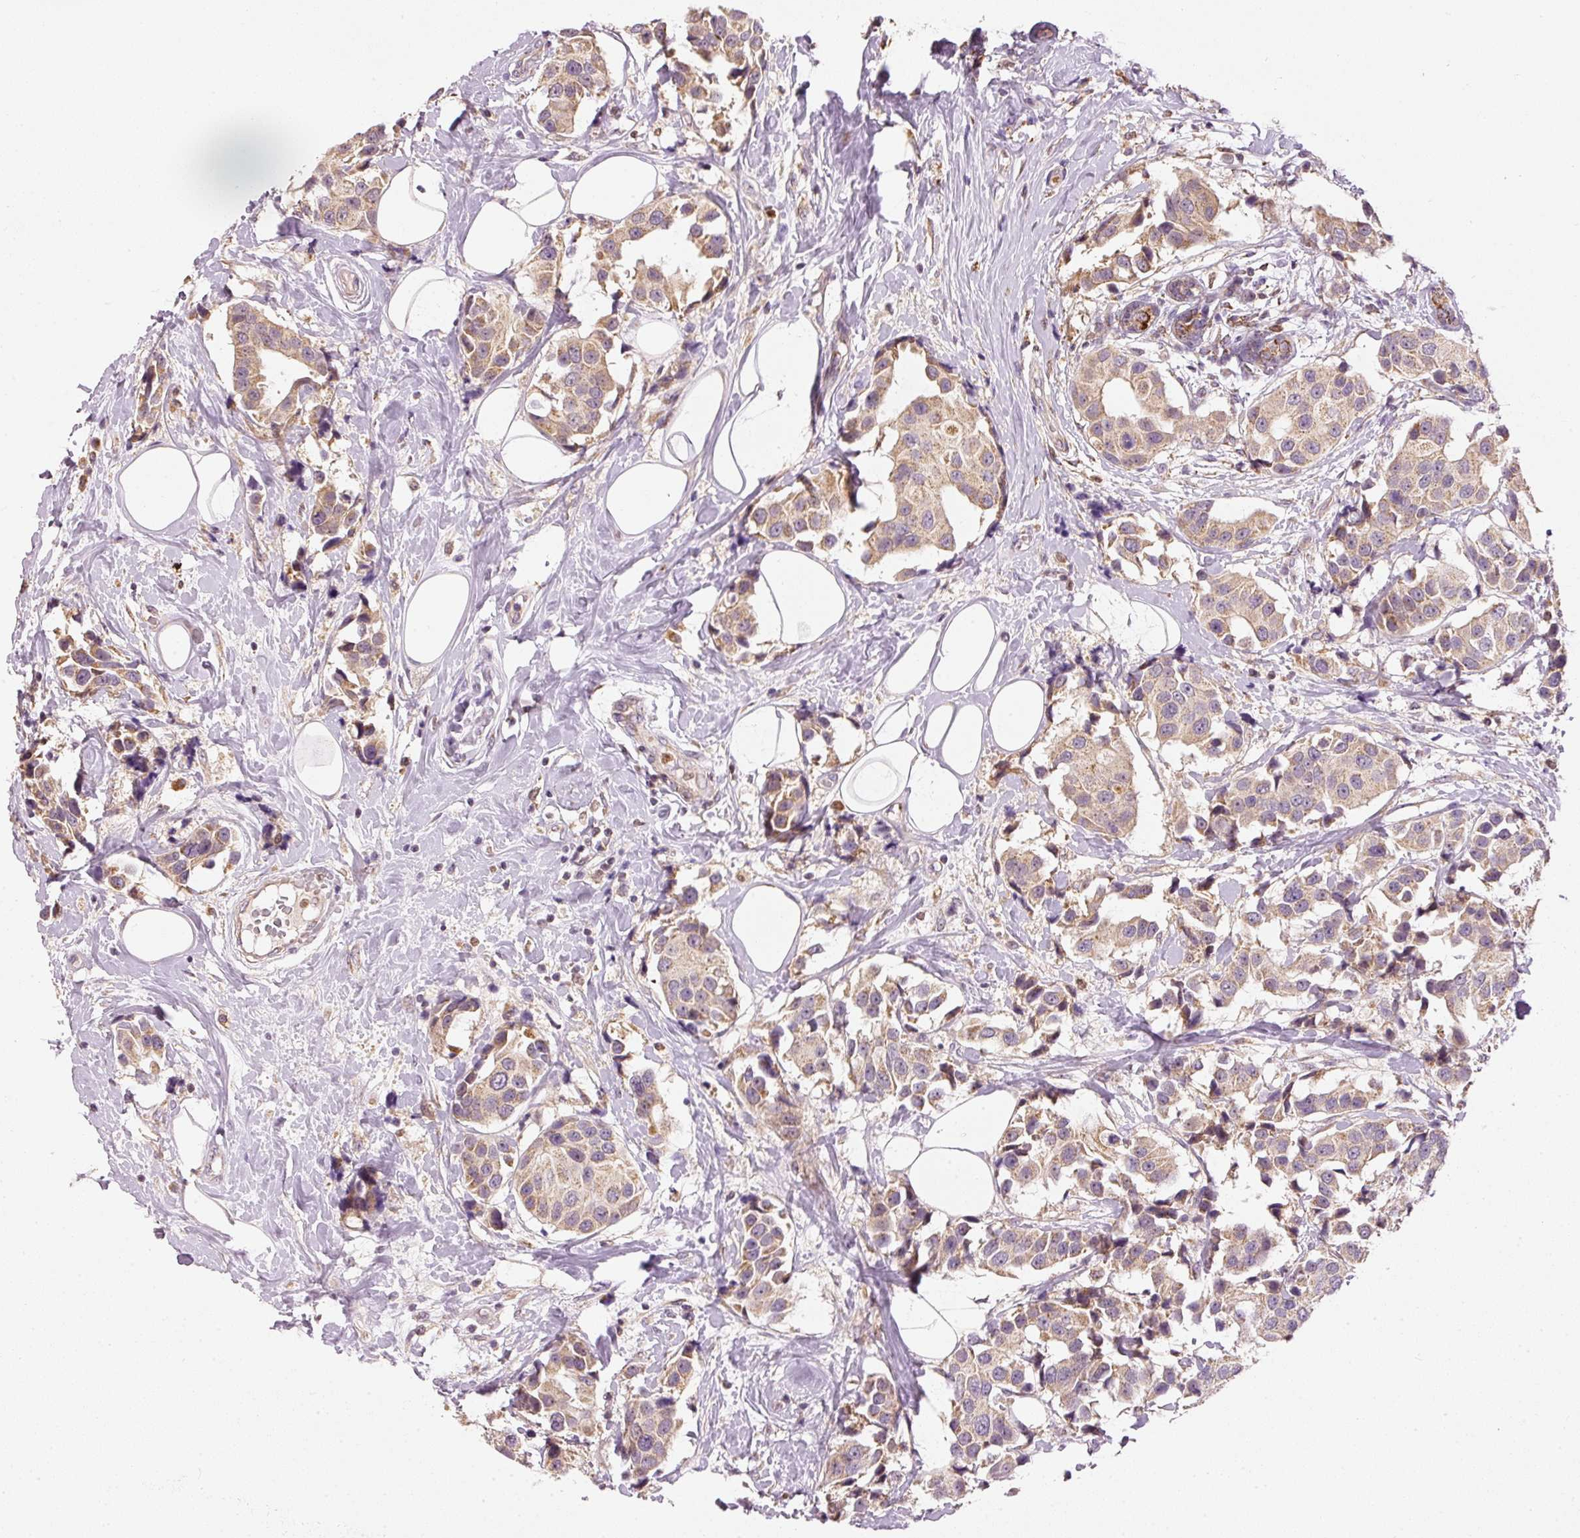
{"staining": {"intensity": "weak", "quantity": ">75%", "location": "cytoplasmic/membranous"}, "tissue": "breast cancer", "cell_type": "Tumor cells", "image_type": "cancer", "snomed": [{"axis": "morphology", "description": "Normal tissue, NOS"}, {"axis": "morphology", "description": "Duct carcinoma"}, {"axis": "topography", "description": "Breast"}], "caption": "Infiltrating ductal carcinoma (breast) stained for a protein reveals weak cytoplasmic/membranous positivity in tumor cells.", "gene": "MTHFD1L", "patient": {"sex": "female", "age": 39}}